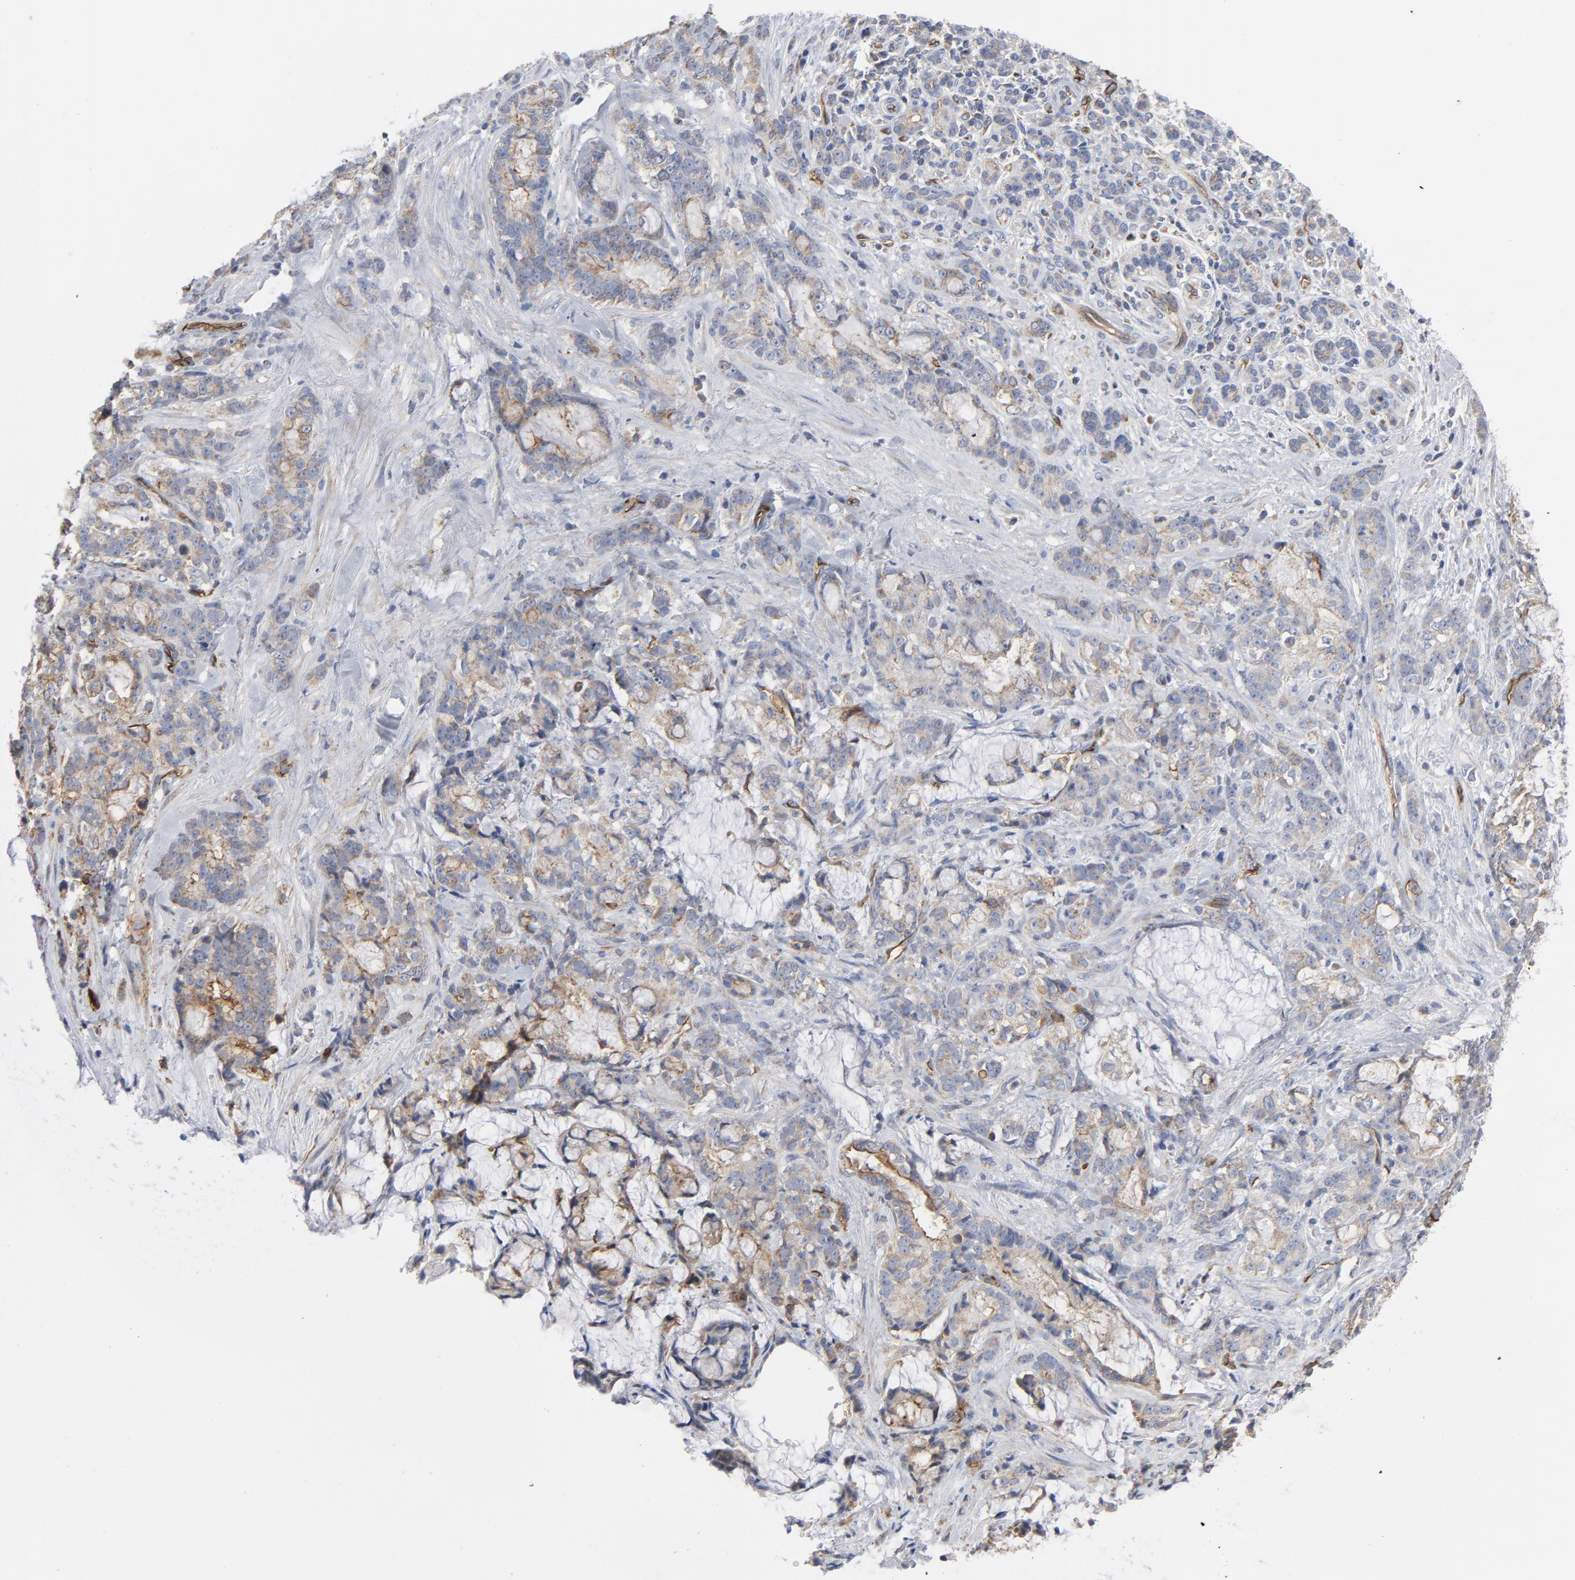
{"staining": {"intensity": "weak", "quantity": ">75%", "location": "cytoplasmic/membranous"}, "tissue": "pancreatic cancer", "cell_type": "Tumor cells", "image_type": "cancer", "snomed": [{"axis": "morphology", "description": "Adenocarcinoma, NOS"}, {"axis": "topography", "description": "Pancreas"}], "caption": "Pancreatic cancer (adenocarcinoma) stained with DAB (3,3'-diaminobenzidine) IHC demonstrates low levels of weak cytoplasmic/membranous positivity in about >75% of tumor cells.", "gene": "OXA1L", "patient": {"sex": "female", "age": 73}}